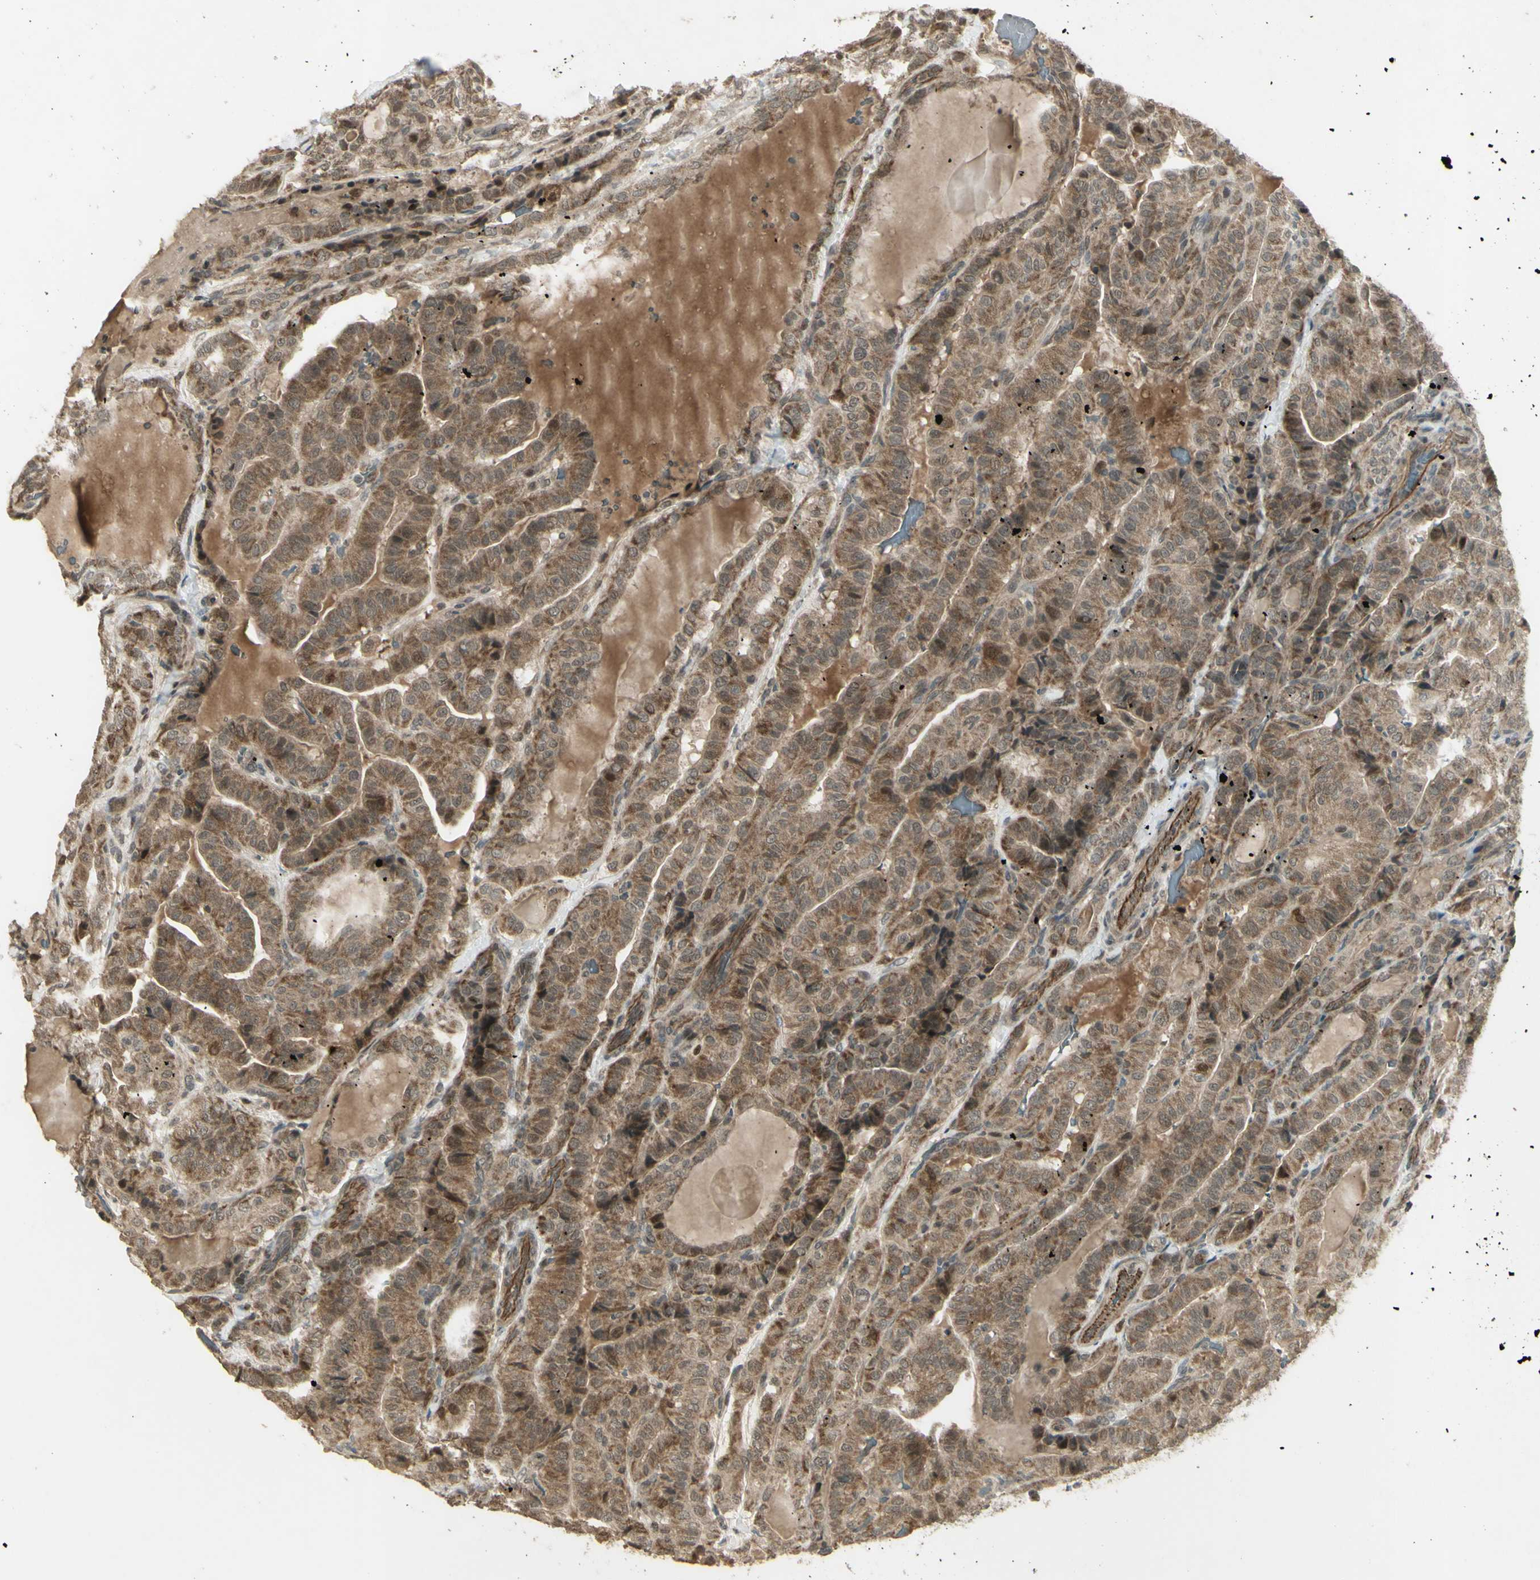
{"staining": {"intensity": "moderate", "quantity": ">75%", "location": "cytoplasmic/membranous,nuclear"}, "tissue": "thyroid cancer", "cell_type": "Tumor cells", "image_type": "cancer", "snomed": [{"axis": "morphology", "description": "Papillary adenocarcinoma, NOS"}, {"axis": "topography", "description": "Thyroid gland"}], "caption": "The photomicrograph reveals immunohistochemical staining of thyroid papillary adenocarcinoma. There is moderate cytoplasmic/membranous and nuclear positivity is present in approximately >75% of tumor cells.", "gene": "BLNK", "patient": {"sex": "male", "age": 77}}